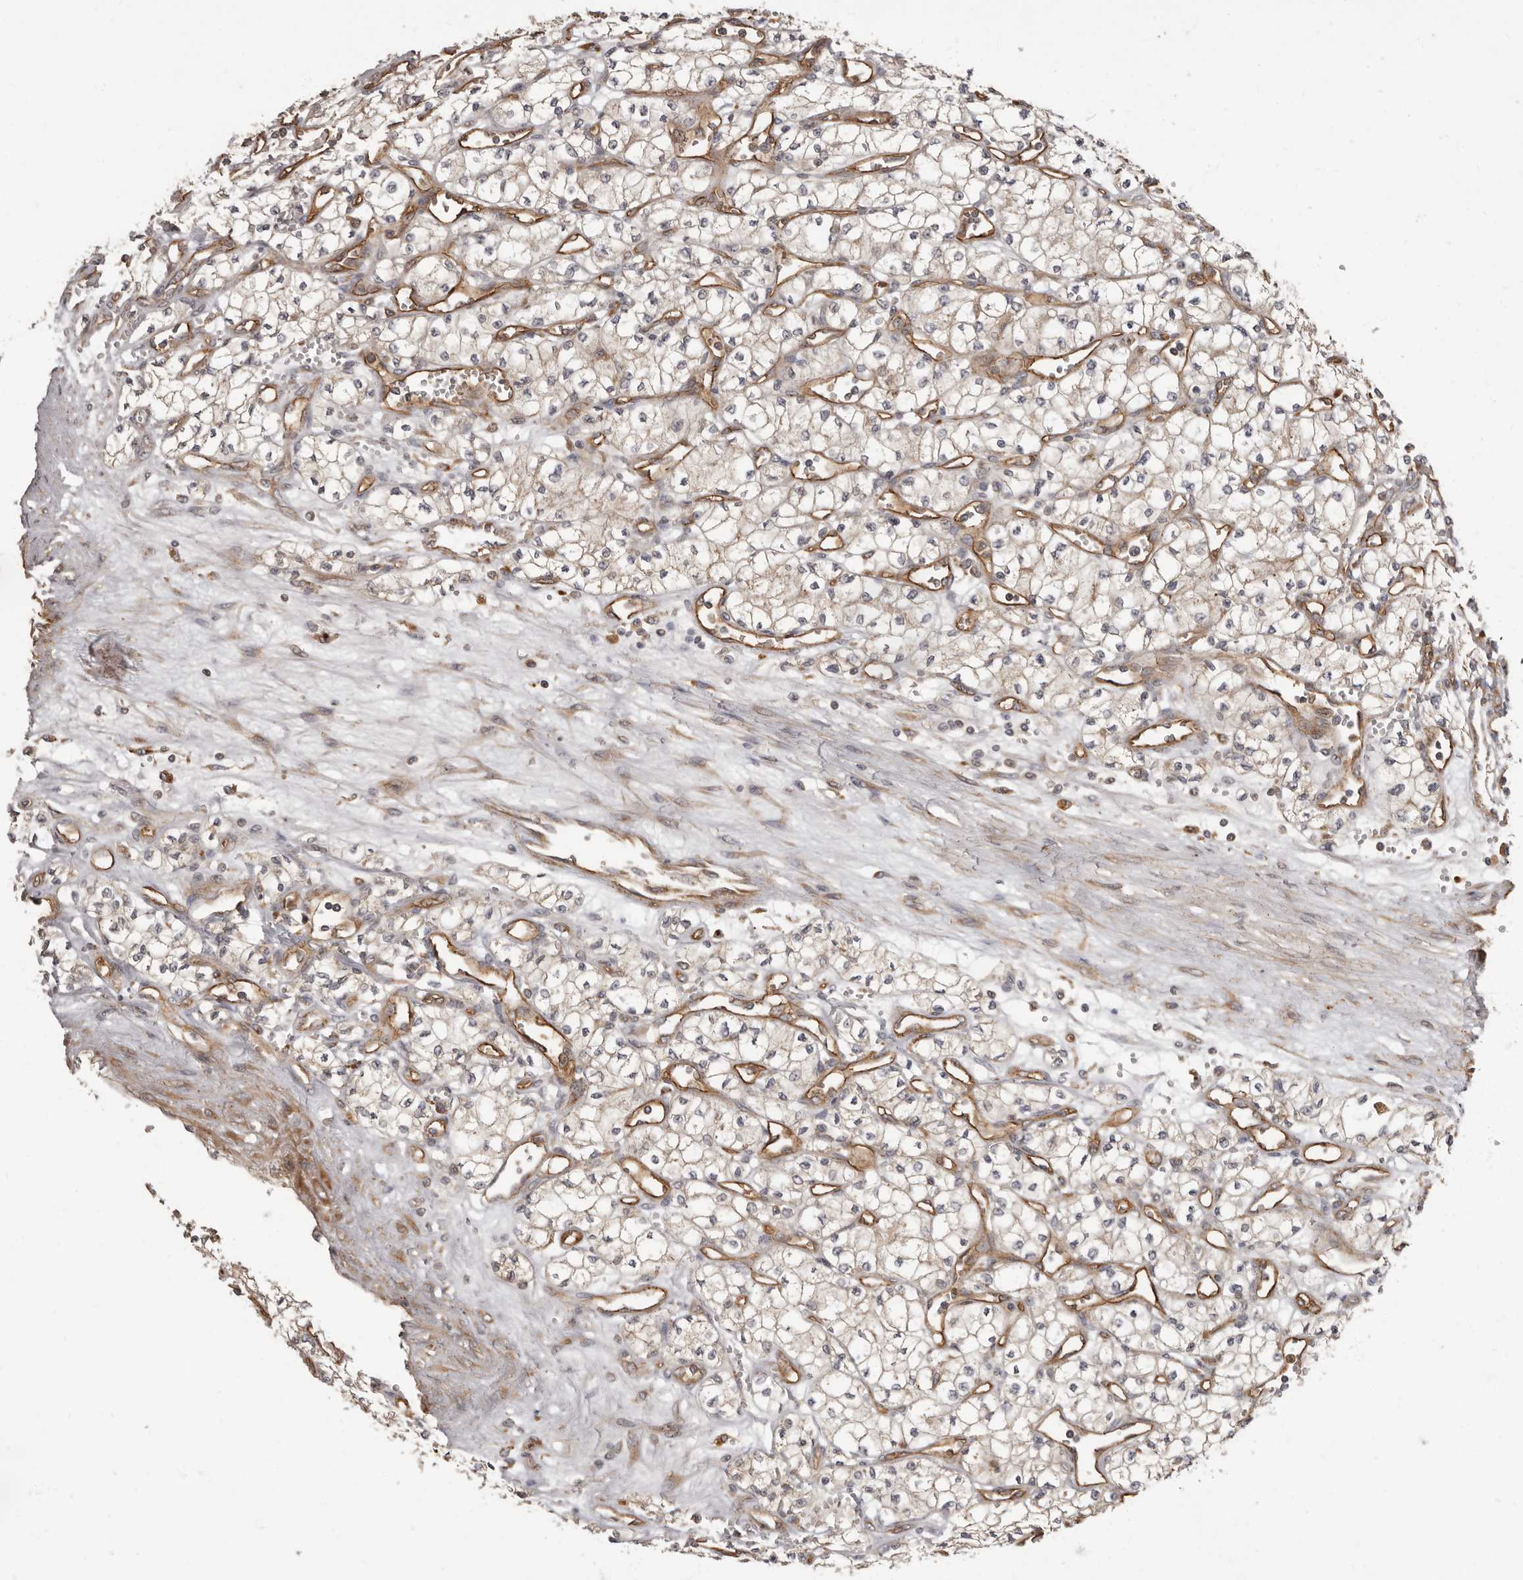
{"staining": {"intensity": "weak", "quantity": ">75%", "location": "cytoplasmic/membranous"}, "tissue": "renal cancer", "cell_type": "Tumor cells", "image_type": "cancer", "snomed": [{"axis": "morphology", "description": "Adenocarcinoma, NOS"}, {"axis": "topography", "description": "Kidney"}], "caption": "An IHC image of tumor tissue is shown. Protein staining in brown labels weak cytoplasmic/membranous positivity in renal adenocarcinoma within tumor cells.", "gene": "ADCY2", "patient": {"sex": "male", "age": 59}}